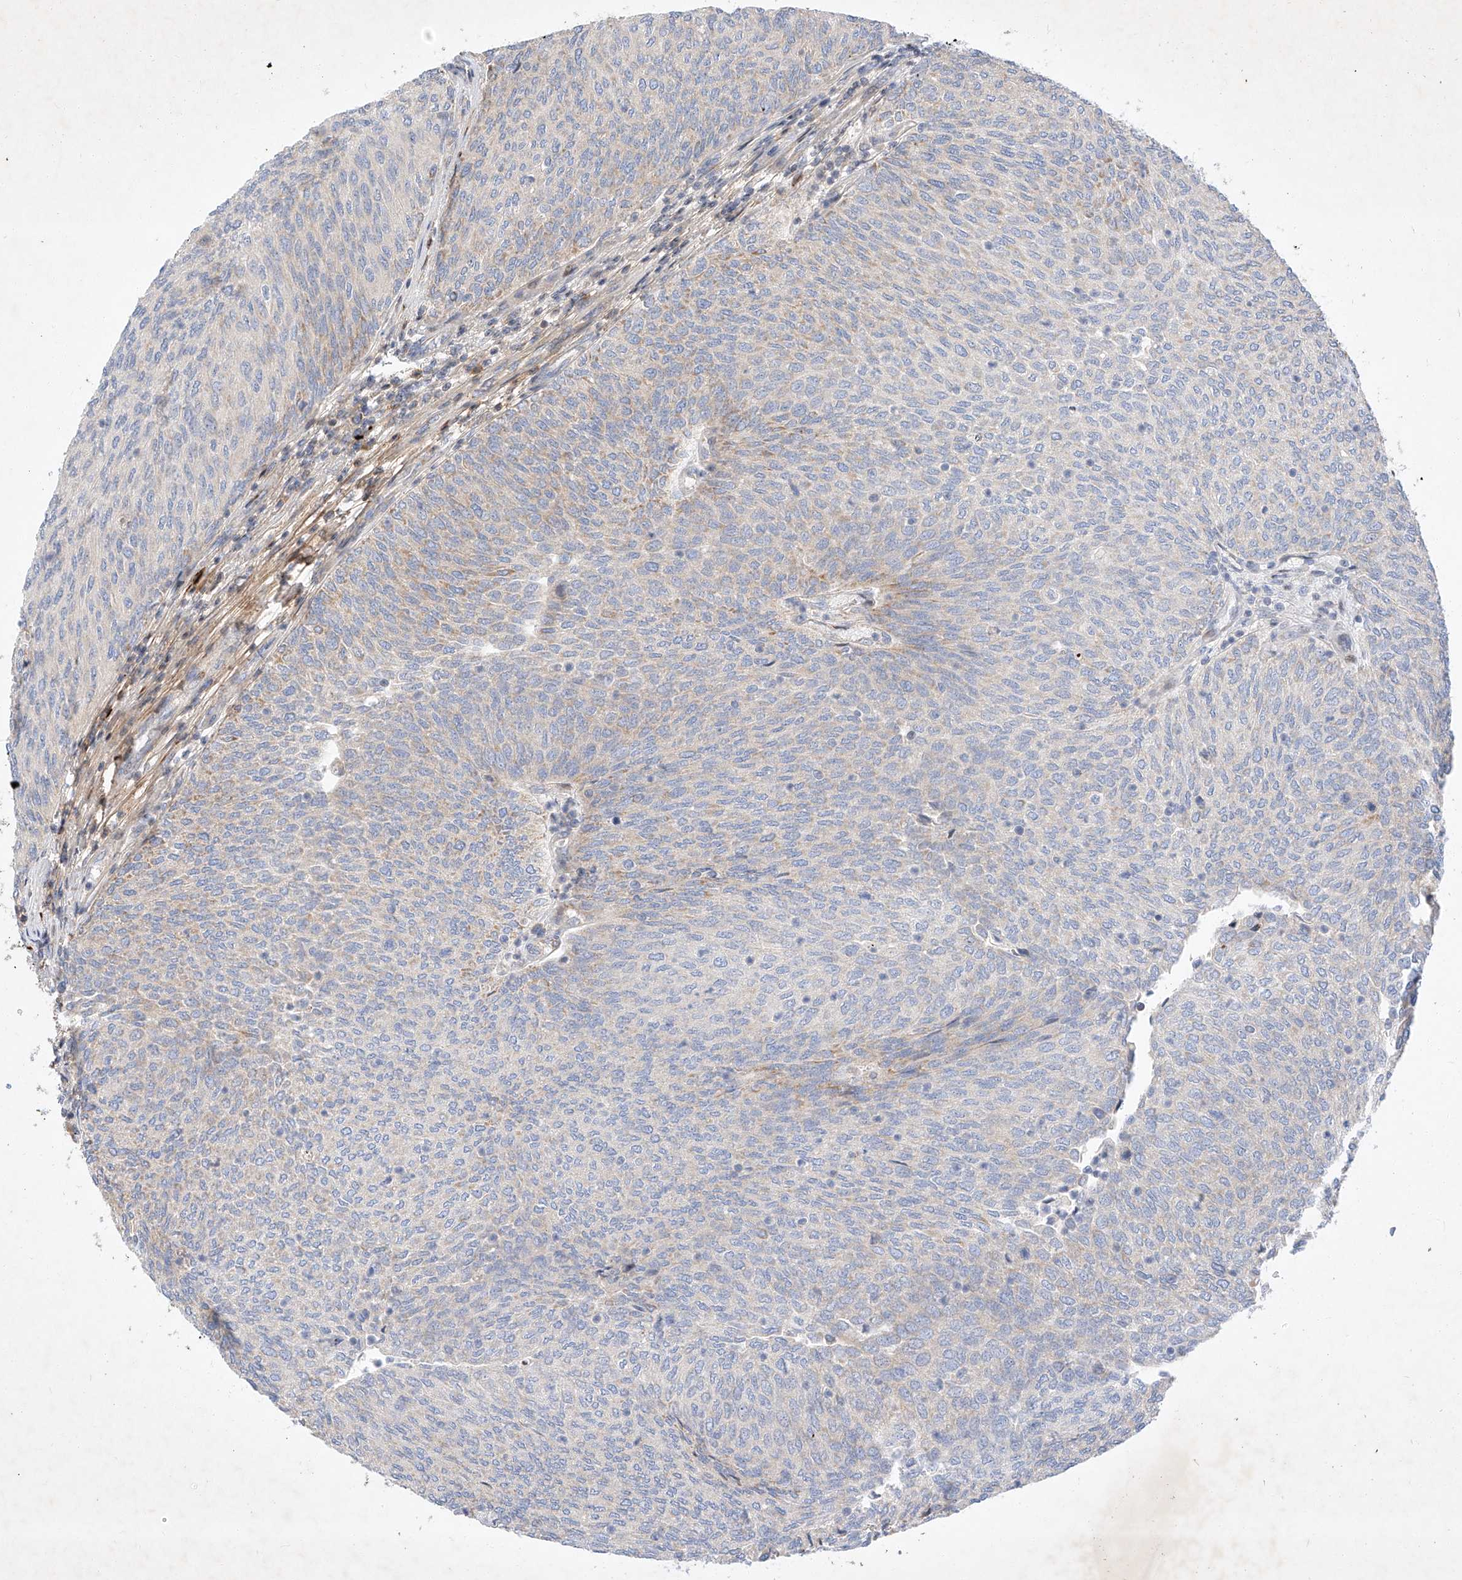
{"staining": {"intensity": "weak", "quantity": "<25%", "location": "cytoplasmic/membranous"}, "tissue": "urothelial cancer", "cell_type": "Tumor cells", "image_type": "cancer", "snomed": [{"axis": "morphology", "description": "Urothelial carcinoma, Low grade"}, {"axis": "topography", "description": "Urinary bladder"}], "caption": "Tumor cells show no significant protein staining in low-grade urothelial carcinoma.", "gene": "OSGEPL1", "patient": {"sex": "female", "age": 79}}